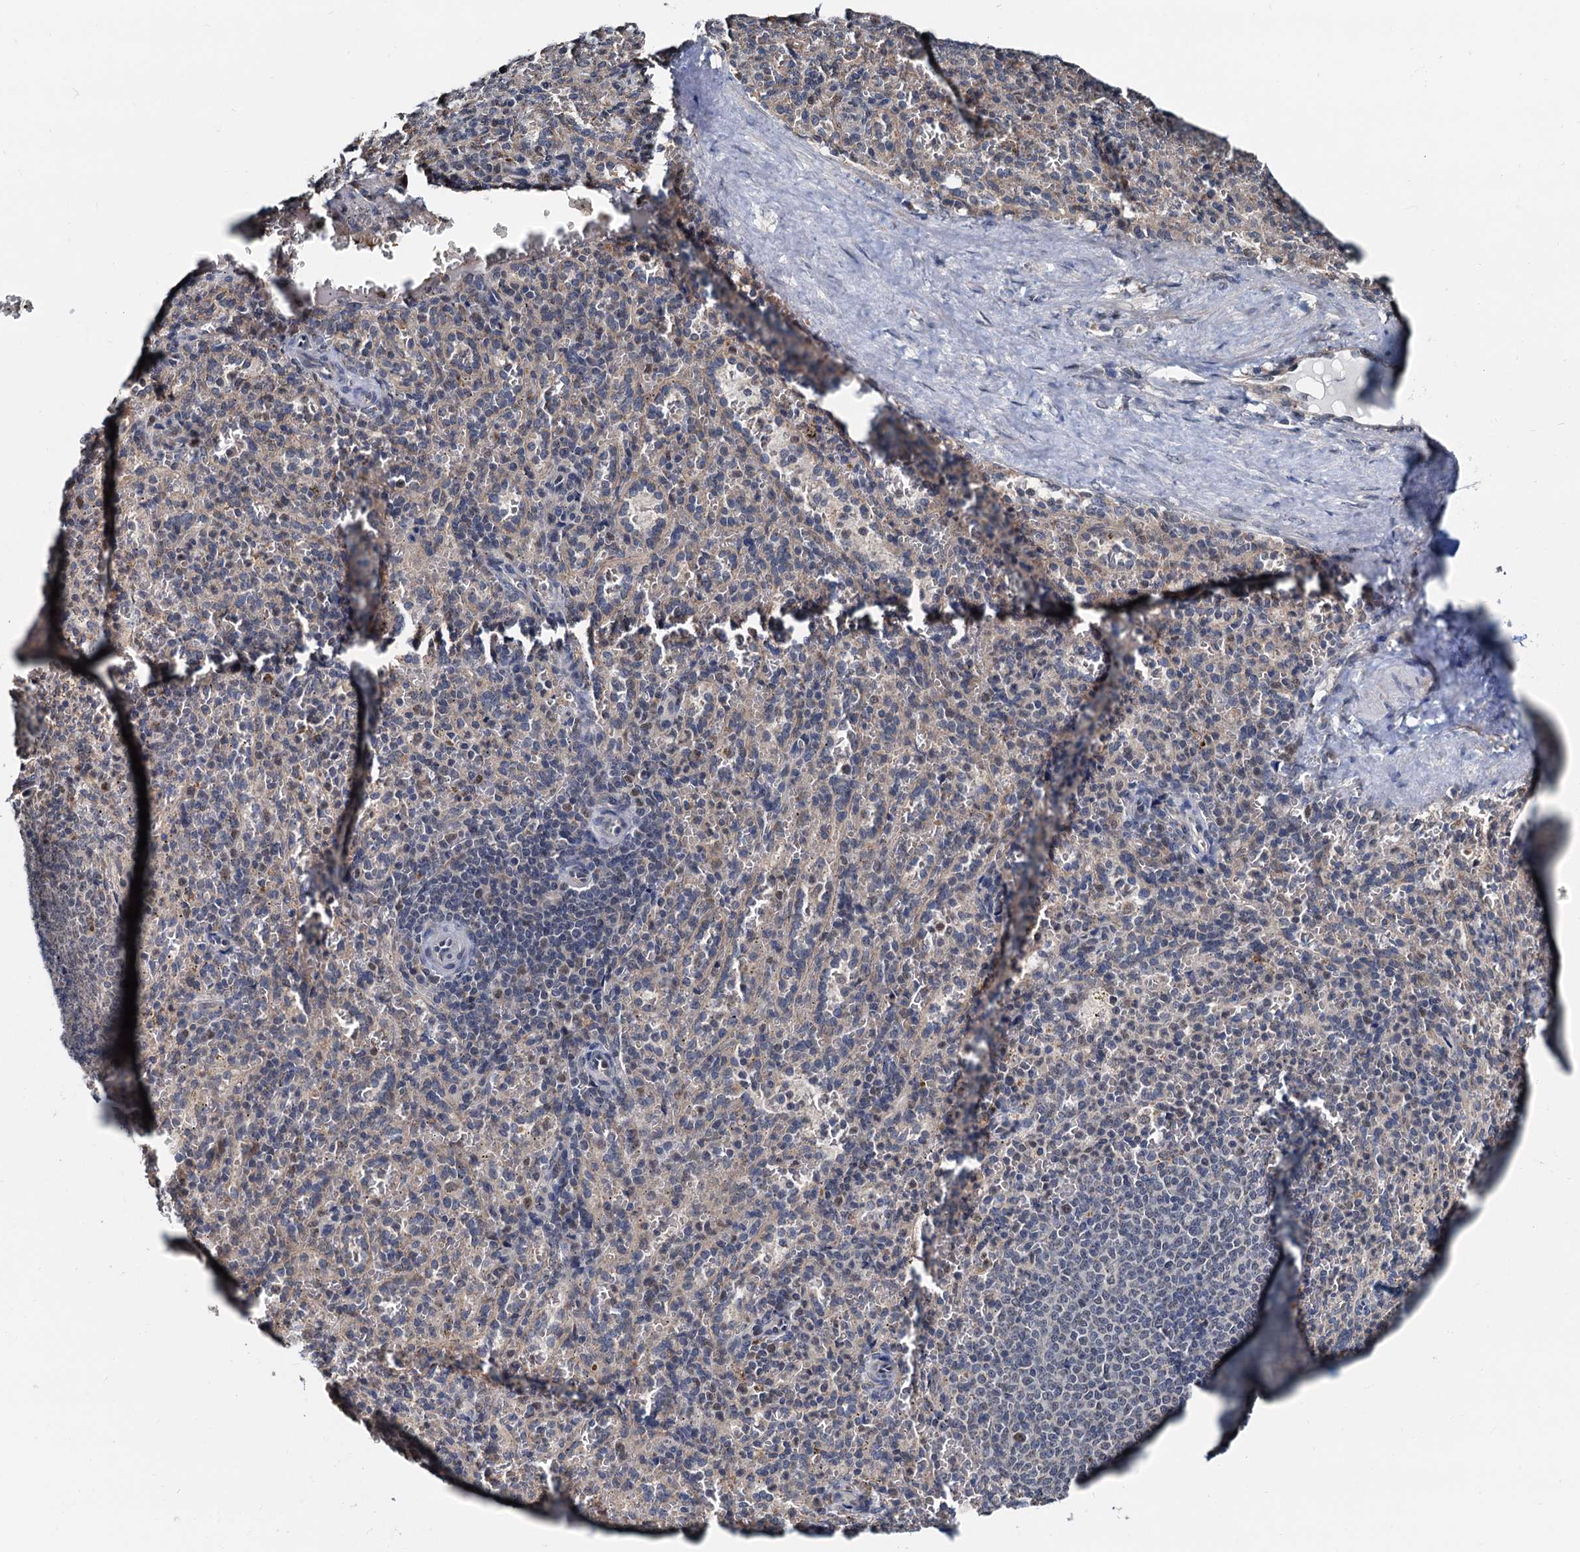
{"staining": {"intensity": "negative", "quantity": "none", "location": "none"}, "tissue": "spleen", "cell_type": "Cells in red pulp", "image_type": "normal", "snomed": [{"axis": "morphology", "description": "Normal tissue, NOS"}, {"axis": "topography", "description": "Spleen"}], "caption": "A micrograph of human spleen is negative for staining in cells in red pulp. (IHC, brightfield microscopy, high magnification).", "gene": "MCMBP", "patient": {"sex": "female", "age": 21}}